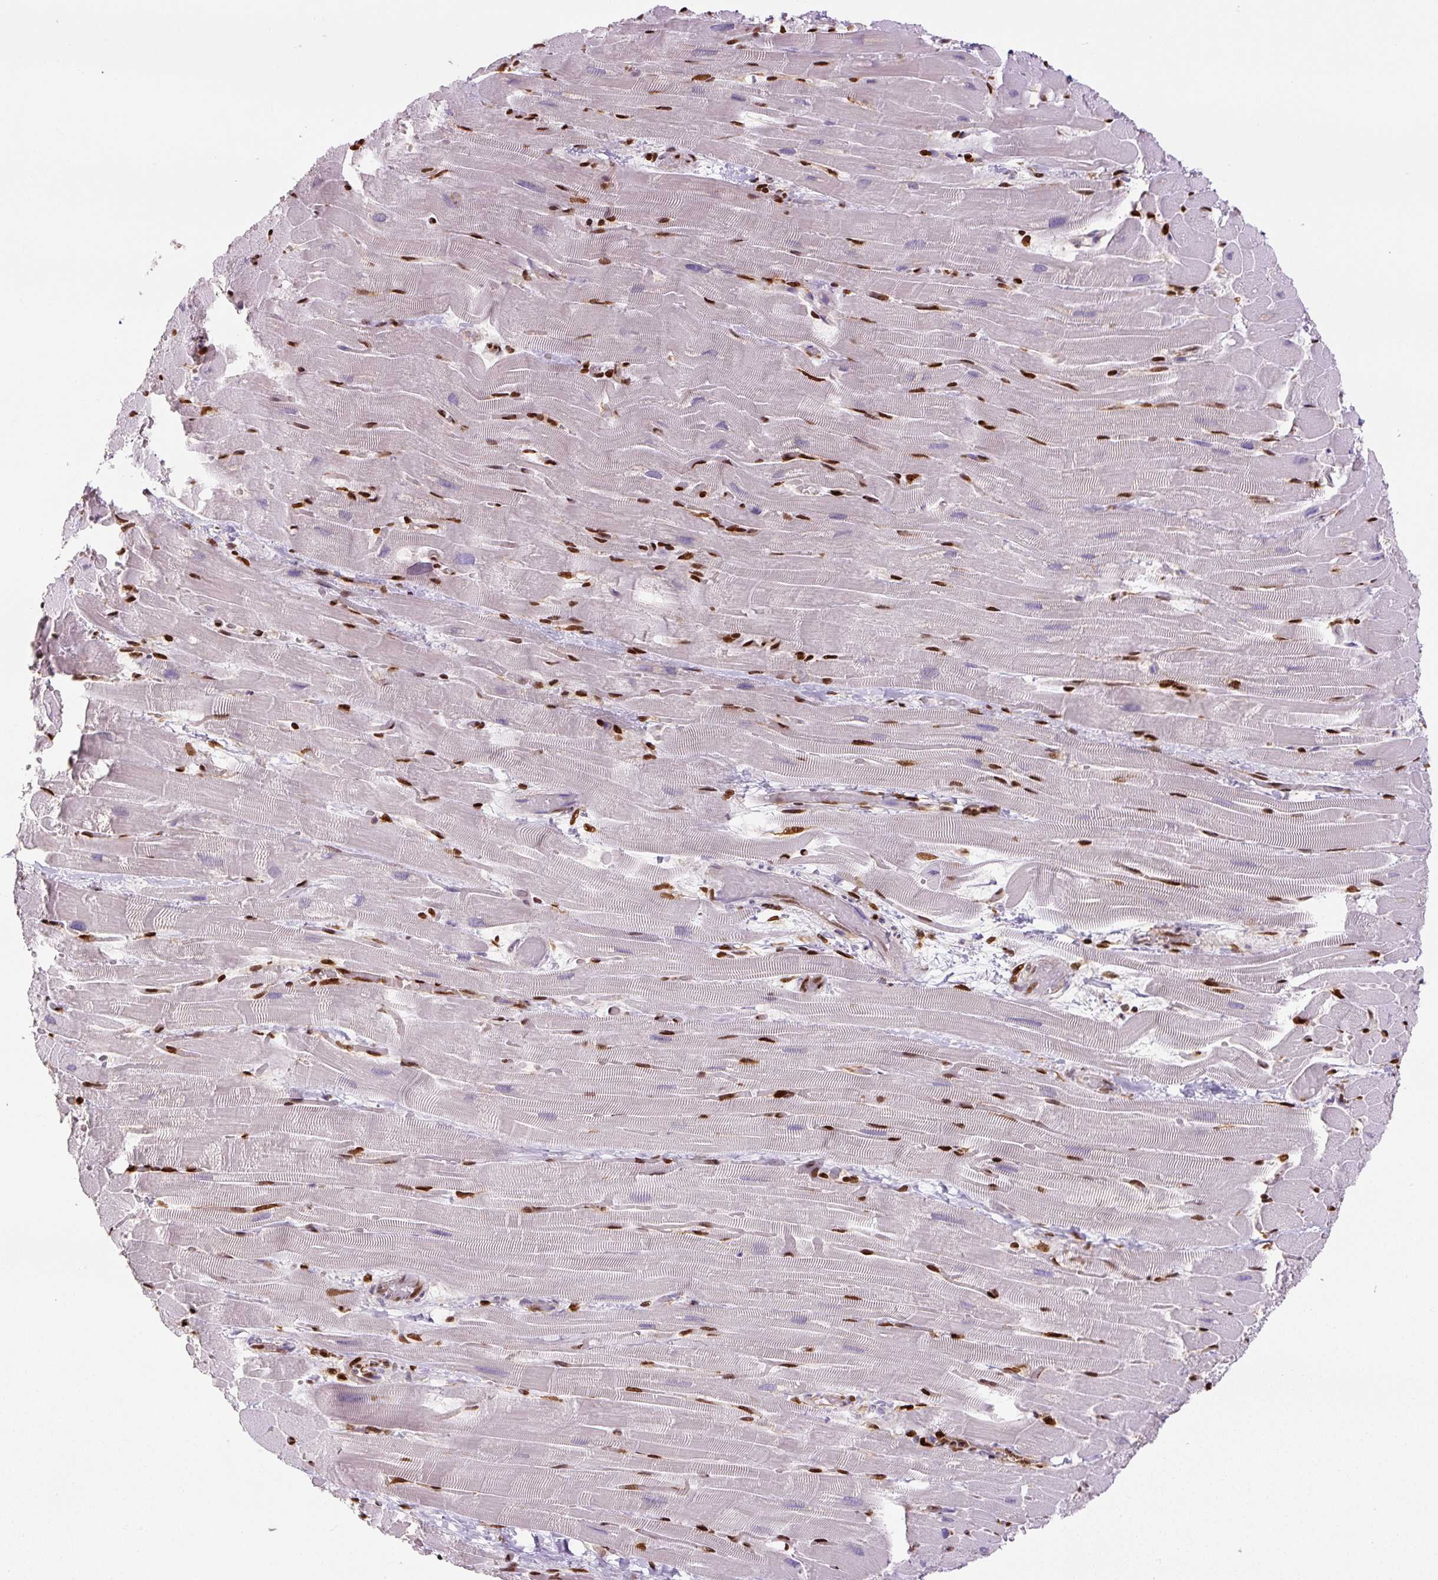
{"staining": {"intensity": "strong", "quantity": ">75%", "location": "nuclear"}, "tissue": "heart muscle", "cell_type": "Cardiomyocytes", "image_type": "normal", "snomed": [{"axis": "morphology", "description": "Normal tissue, NOS"}, {"axis": "topography", "description": "Heart"}], "caption": "A high-resolution histopathology image shows immunohistochemistry (IHC) staining of normal heart muscle, which demonstrates strong nuclear positivity in approximately >75% of cardiomyocytes. Using DAB (3,3'-diaminobenzidine) (brown) and hematoxylin (blue) stains, captured at high magnification using brightfield microscopy.", "gene": "FUS", "patient": {"sex": "male", "age": 37}}